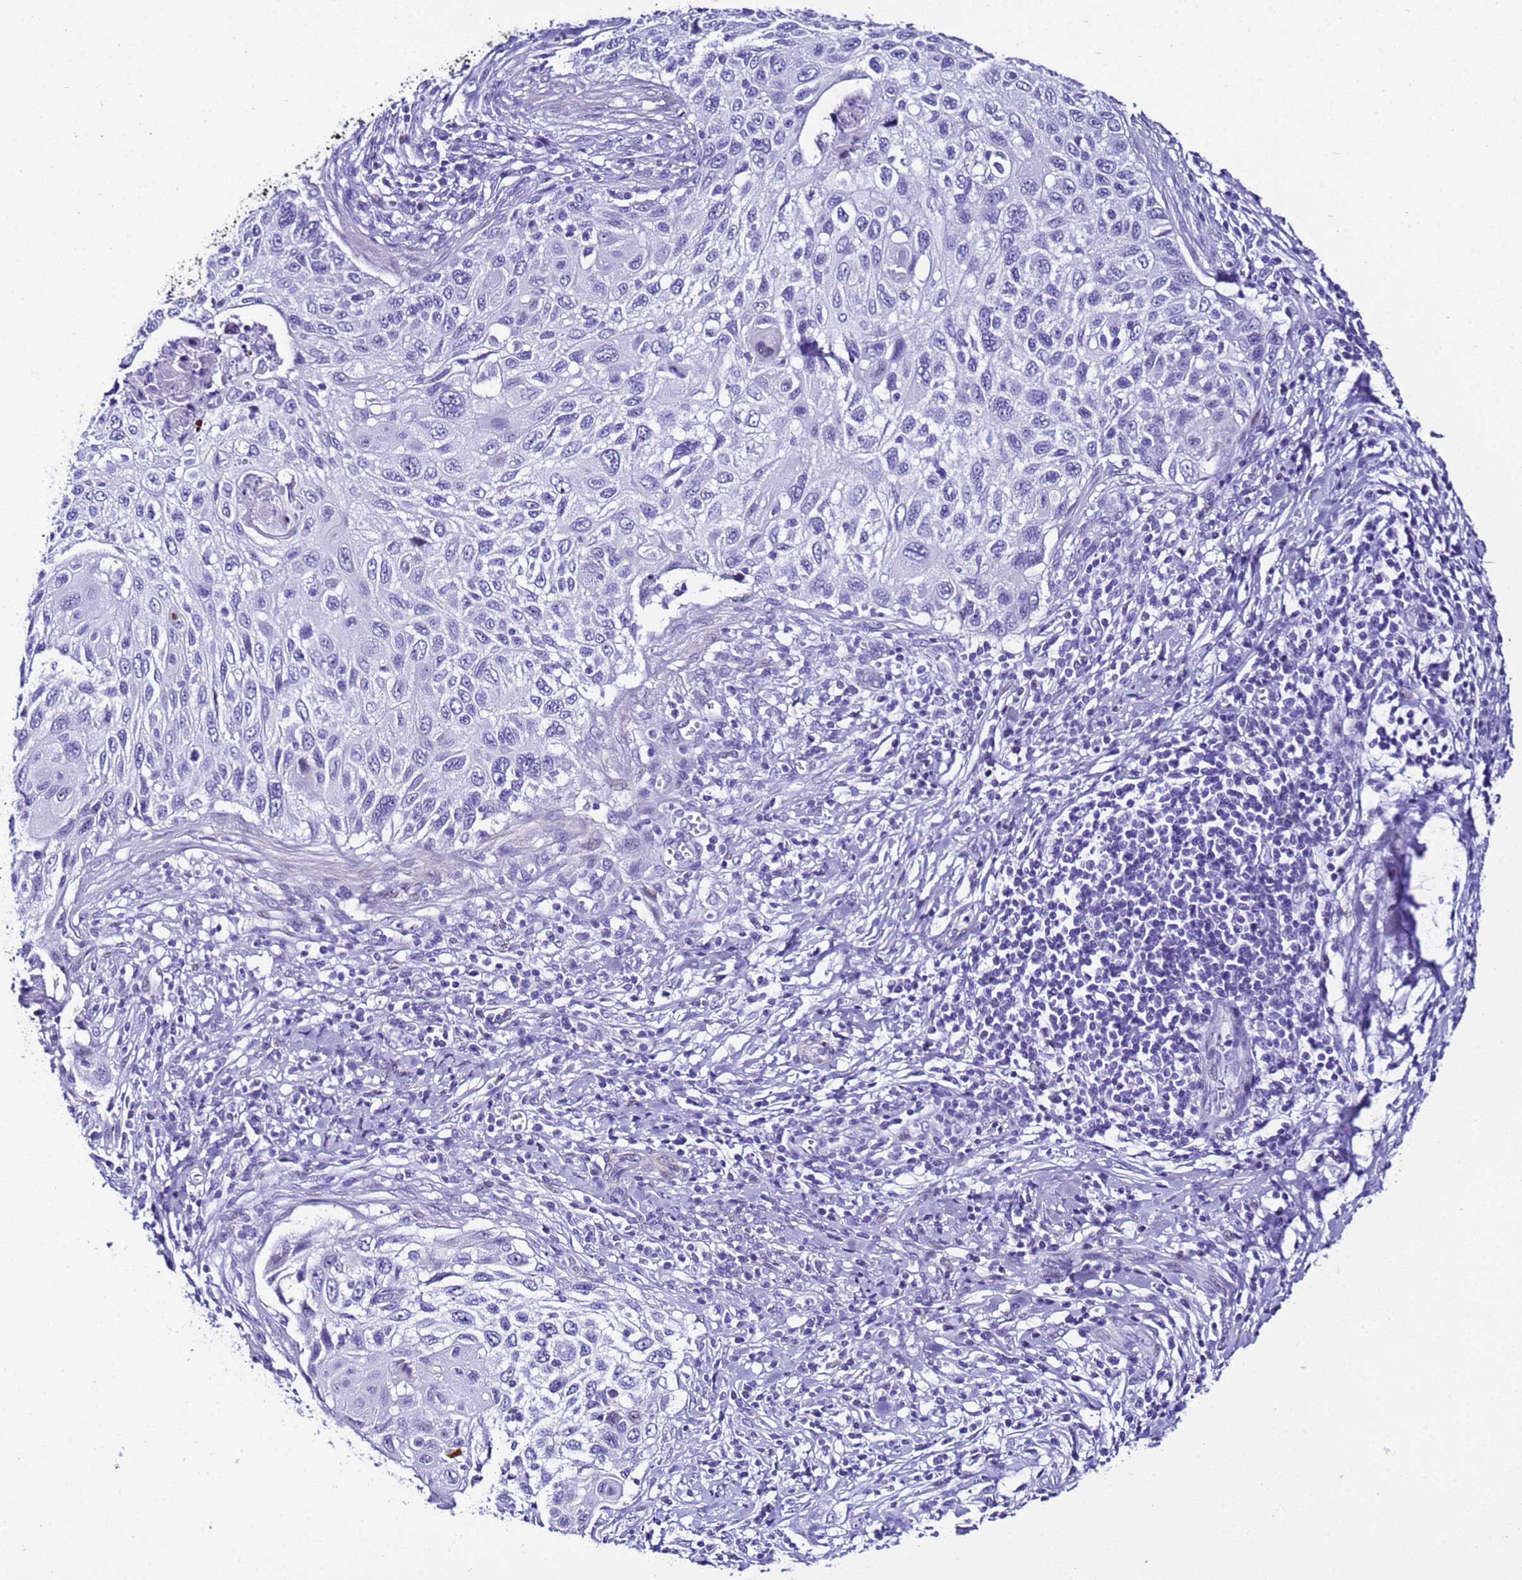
{"staining": {"intensity": "negative", "quantity": "none", "location": "none"}, "tissue": "cervical cancer", "cell_type": "Tumor cells", "image_type": "cancer", "snomed": [{"axis": "morphology", "description": "Squamous cell carcinoma, NOS"}, {"axis": "topography", "description": "Cervix"}], "caption": "Cervical cancer was stained to show a protein in brown. There is no significant expression in tumor cells.", "gene": "ZNF417", "patient": {"sex": "female", "age": 70}}